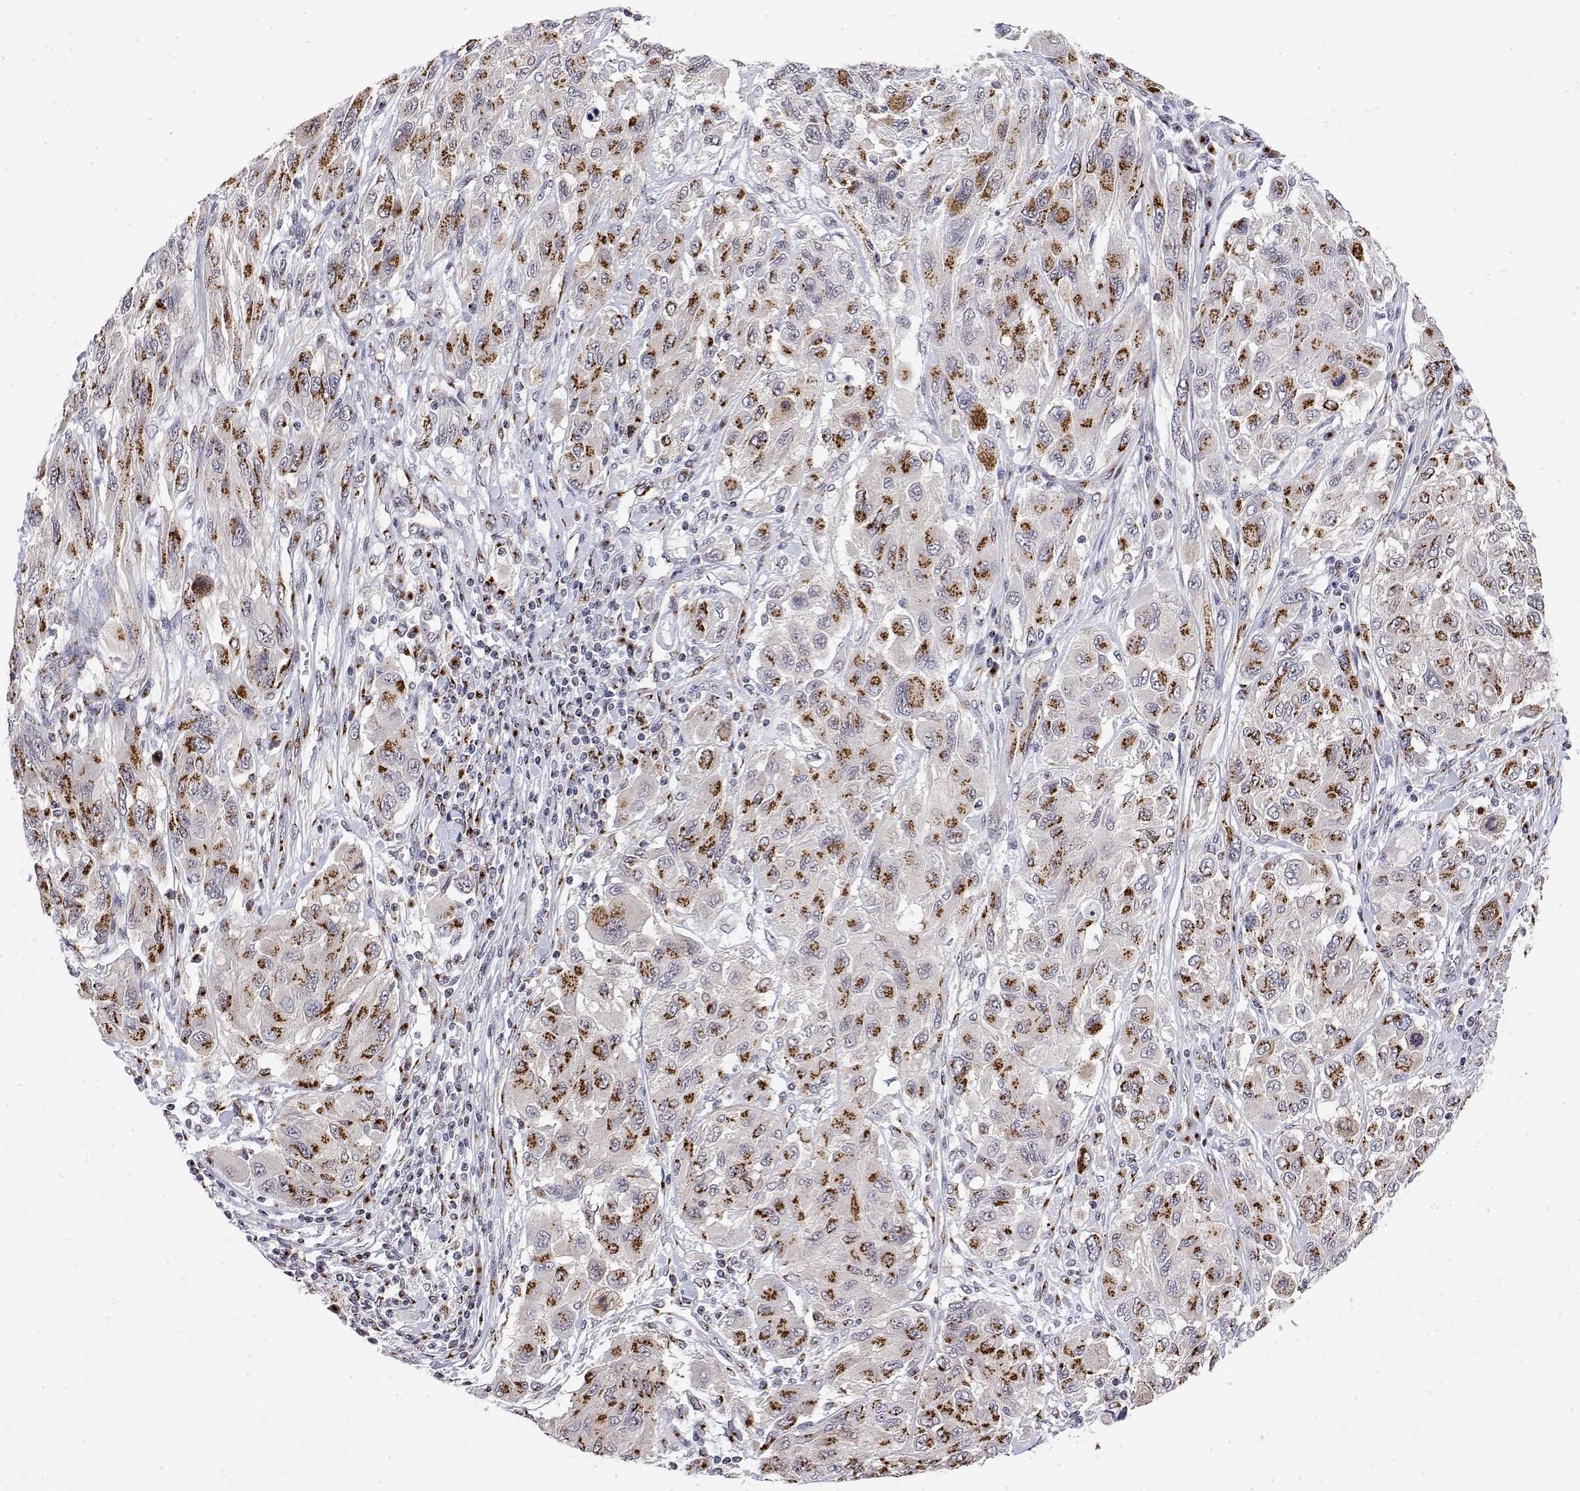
{"staining": {"intensity": "strong", "quantity": ">75%", "location": "cytoplasmic/membranous"}, "tissue": "melanoma", "cell_type": "Tumor cells", "image_type": "cancer", "snomed": [{"axis": "morphology", "description": "Malignant melanoma, NOS"}, {"axis": "topography", "description": "Skin"}], "caption": "Melanoma stained for a protein exhibits strong cytoplasmic/membranous positivity in tumor cells.", "gene": "YIPF3", "patient": {"sex": "female", "age": 91}}